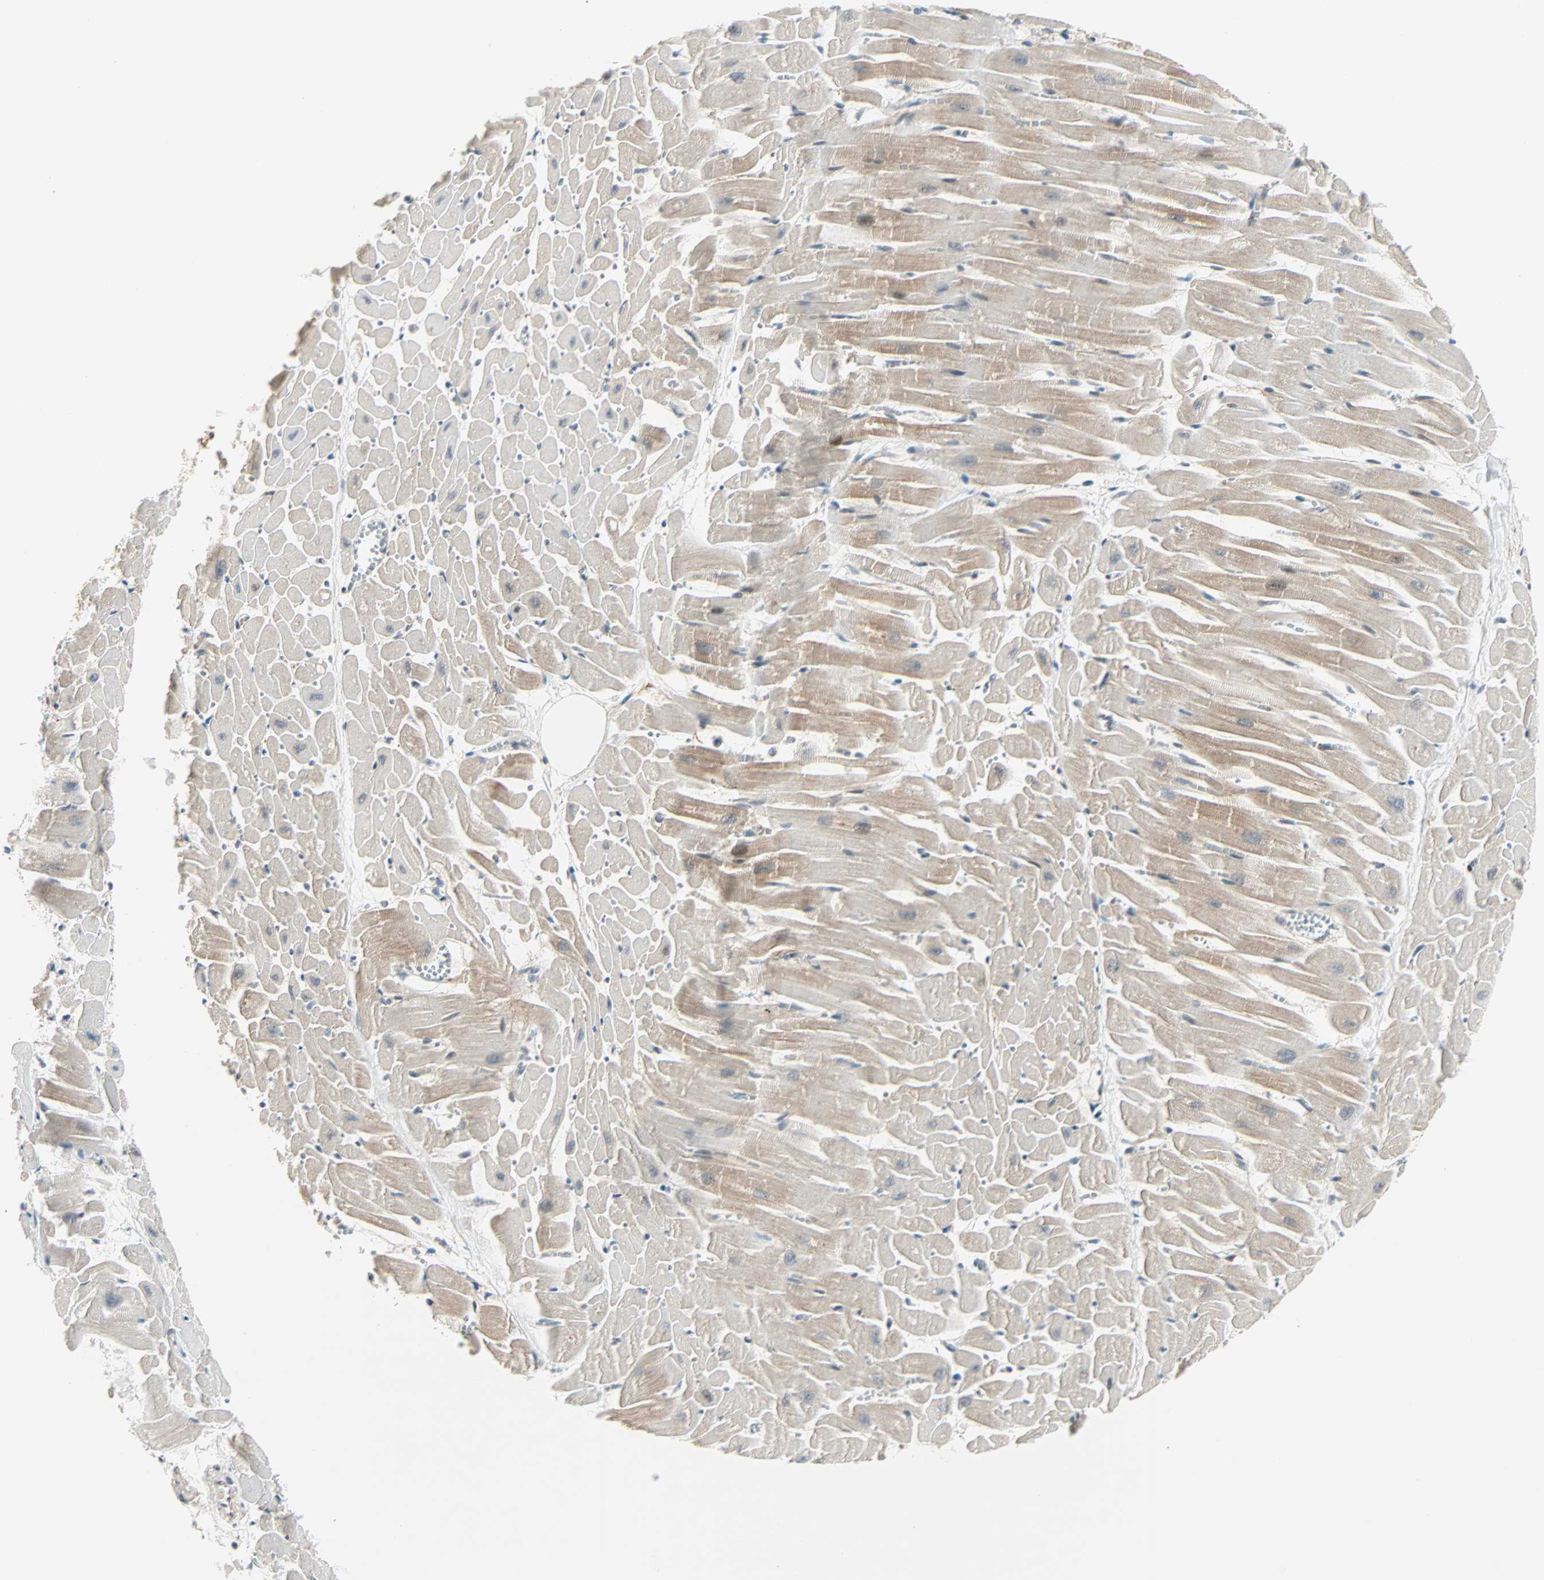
{"staining": {"intensity": "weak", "quantity": "25%-75%", "location": "cytoplasmic/membranous,nuclear"}, "tissue": "heart muscle", "cell_type": "Cardiomyocytes", "image_type": "normal", "snomed": [{"axis": "morphology", "description": "Normal tissue, NOS"}, {"axis": "topography", "description": "Heart"}], "caption": "About 25%-75% of cardiomyocytes in normal human heart muscle exhibit weak cytoplasmic/membranous,nuclear protein staining as visualized by brown immunohistochemical staining.", "gene": "CBX4", "patient": {"sex": "female", "age": 19}}